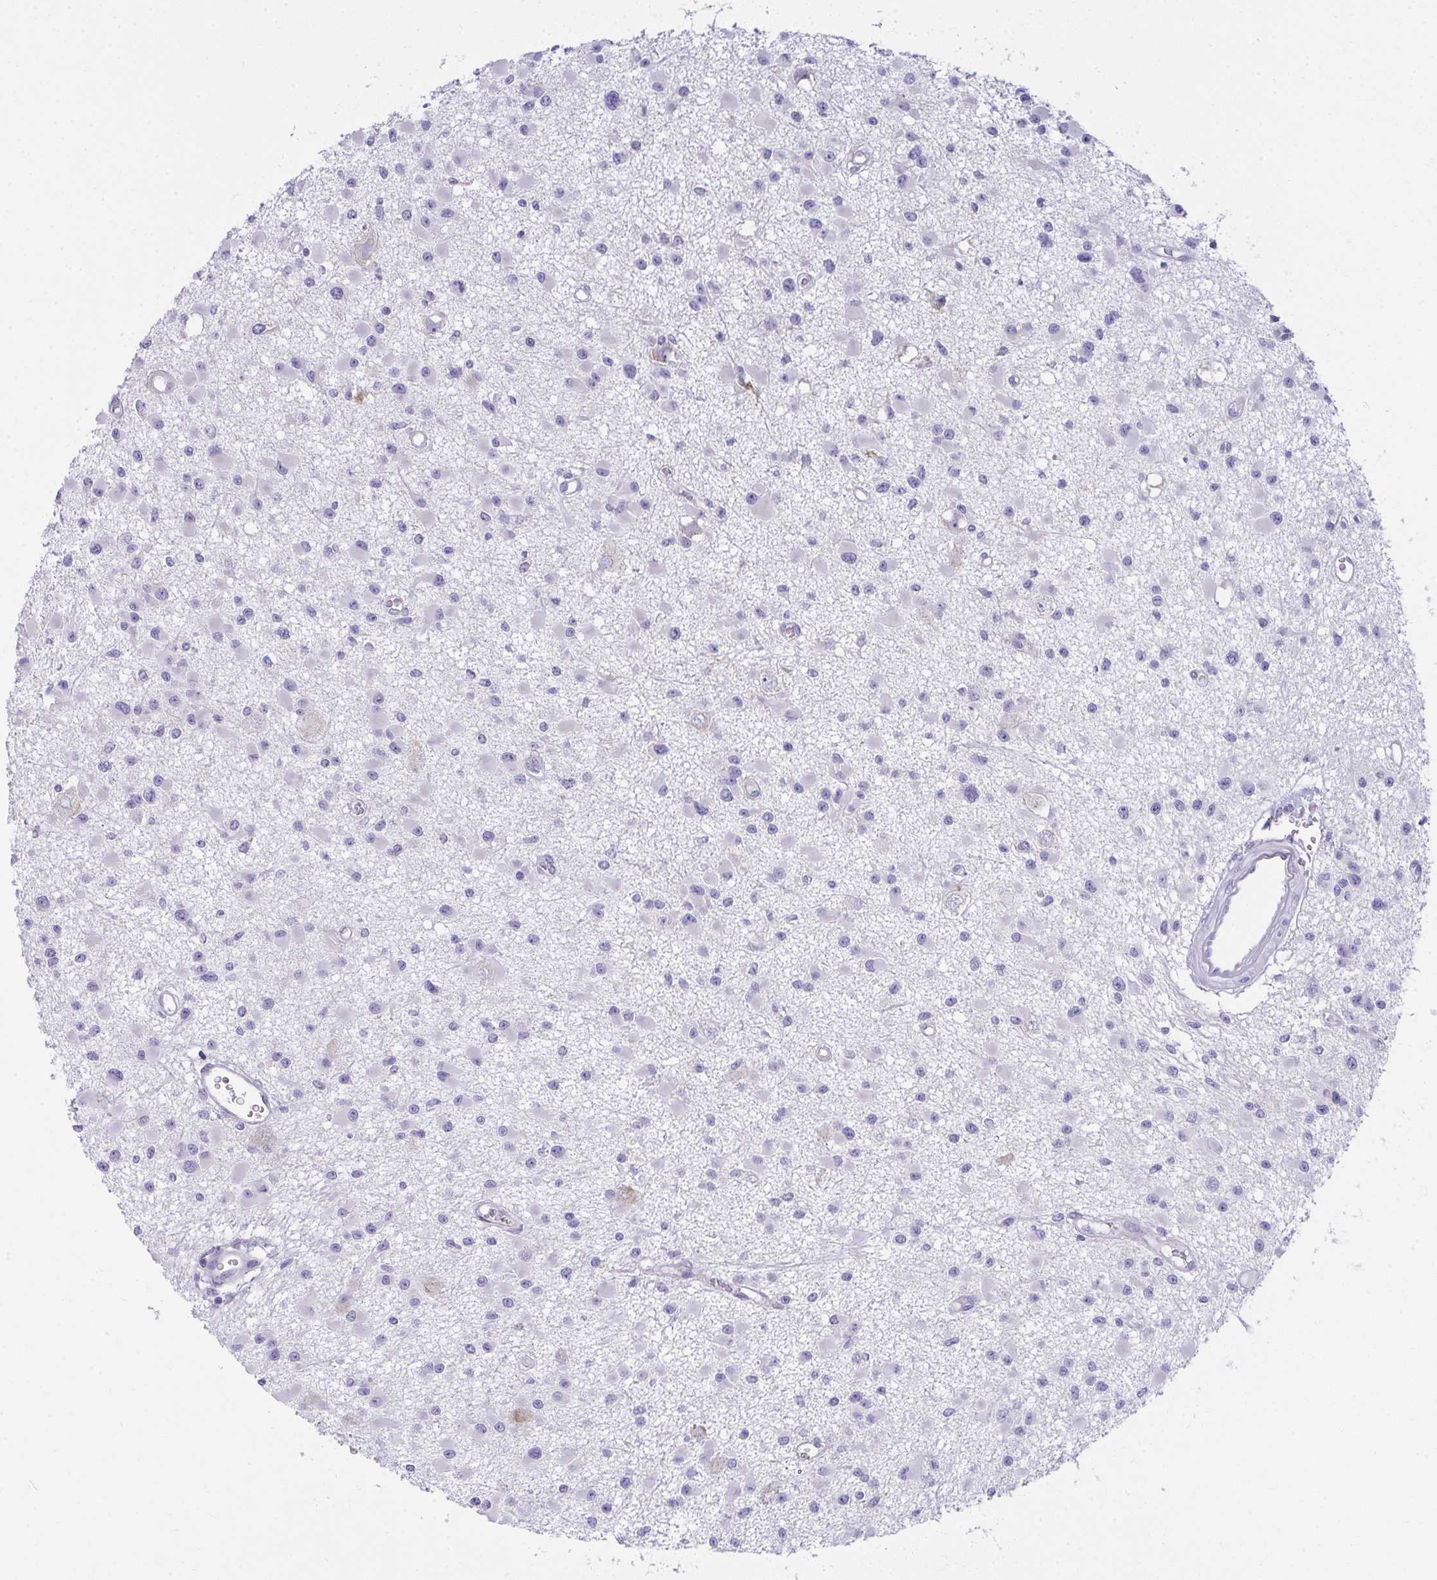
{"staining": {"intensity": "negative", "quantity": "none", "location": "none"}, "tissue": "glioma", "cell_type": "Tumor cells", "image_type": "cancer", "snomed": [{"axis": "morphology", "description": "Glioma, malignant, High grade"}, {"axis": "topography", "description": "Brain"}], "caption": "Immunohistochemistry histopathology image of malignant glioma (high-grade) stained for a protein (brown), which exhibits no expression in tumor cells. The staining is performed using DAB (3,3'-diaminobenzidine) brown chromogen with nuclei counter-stained in using hematoxylin.", "gene": "FASLG", "patient": {"sex": "male", "age": 54}}